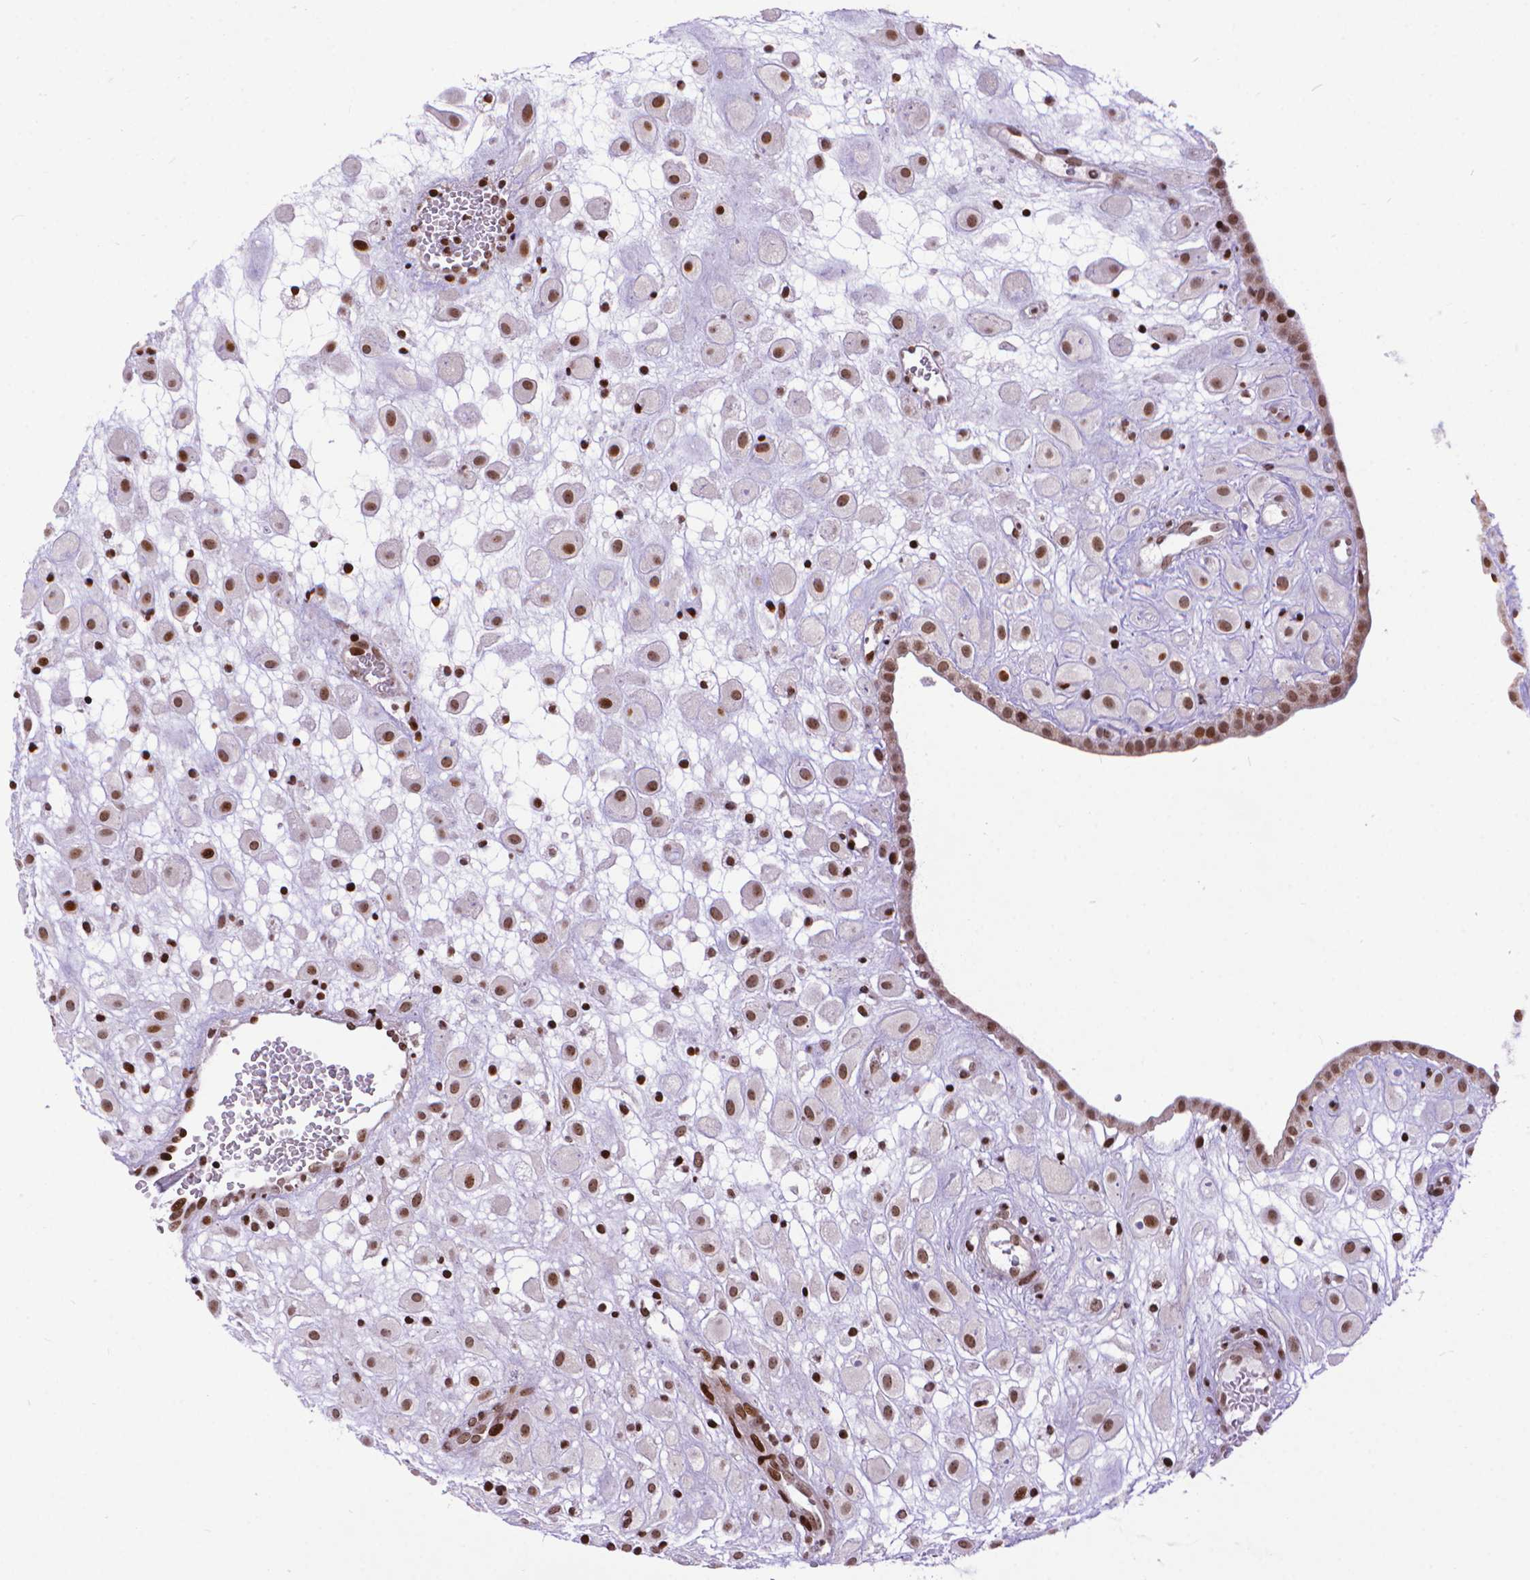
{"staining": {"intensity": "moderate", "quantity": ">75%", "location": "nuclear"}, "tissue": "placenta", "cell_type": "Decidual cells", "image_type": "normal", "snomed": [{"axis": "morphology", "description": "Normal tissue, NOS"}, {"axis": "topography", "description": "Placenta"}], "caption": "This is a photomicrograph of immunohistochemistry (IHC) staining of normal placenta, which shows moderate positivity in the nuclear of decidual cells.", "gene": "AMER1", "patient": {"sex": "female", "age": 24}}